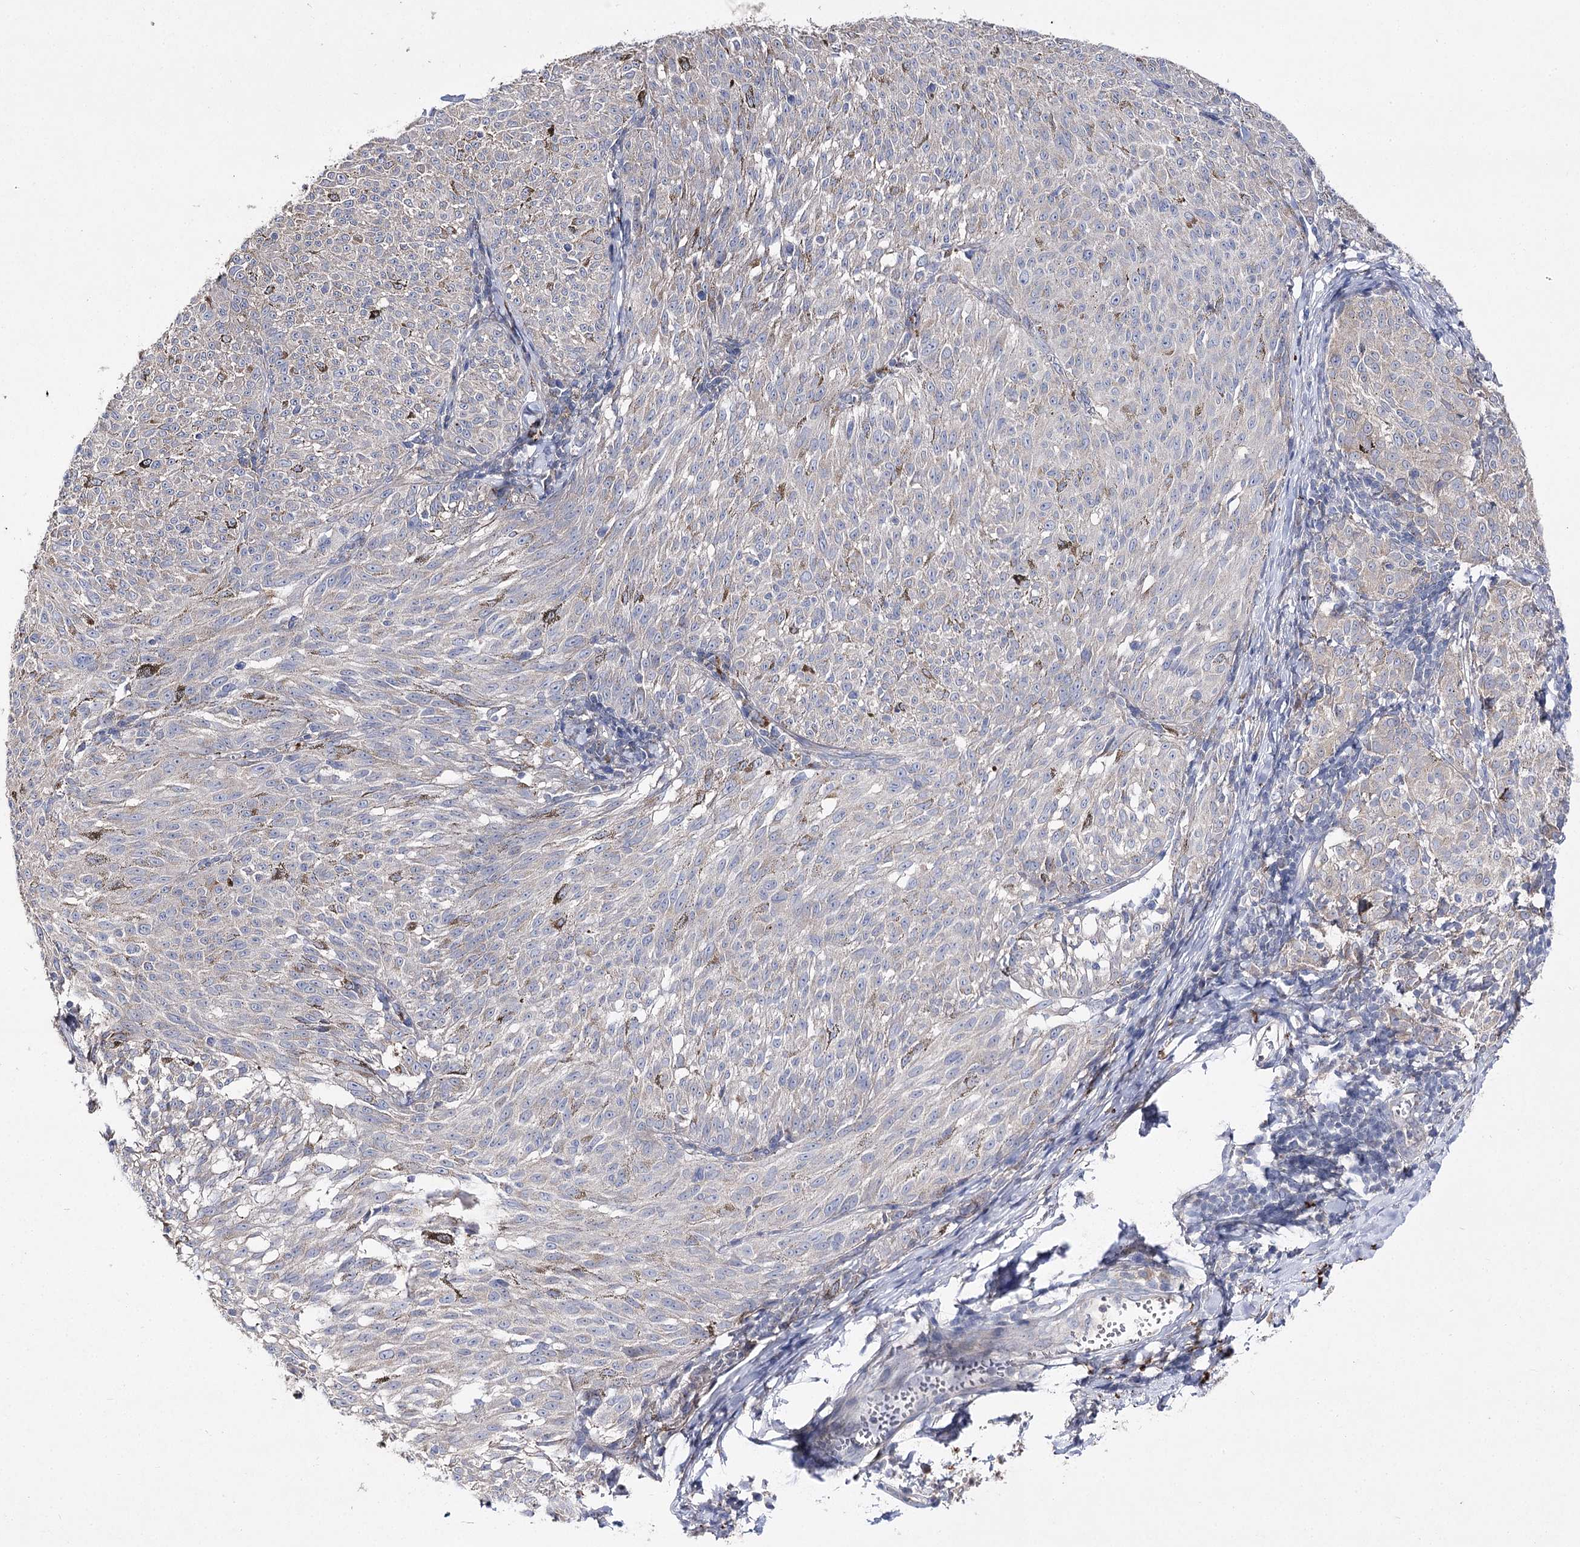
{"staining": {"intensity": "negative", "quantity": "none", "location": "none"}, "tissue": "melanoma", "cell_type": "Tumor cells", "image_type": "cancer", "snomed": [{"axis": "morphology", "description": "Malignant melanoma, NOS"}, {"axis": "topography", "description": "Skin"}], "caption": "A photomicrograph of melanoma stained for a protein displays no brown staining in tumor cells. (DAB (3,3'-diaminobenzidine) immunohistochemistry (IHC) with hematoxylin counter stain).", "gene": "AURKC", "patient": {"sex": "female", "age": 72}}